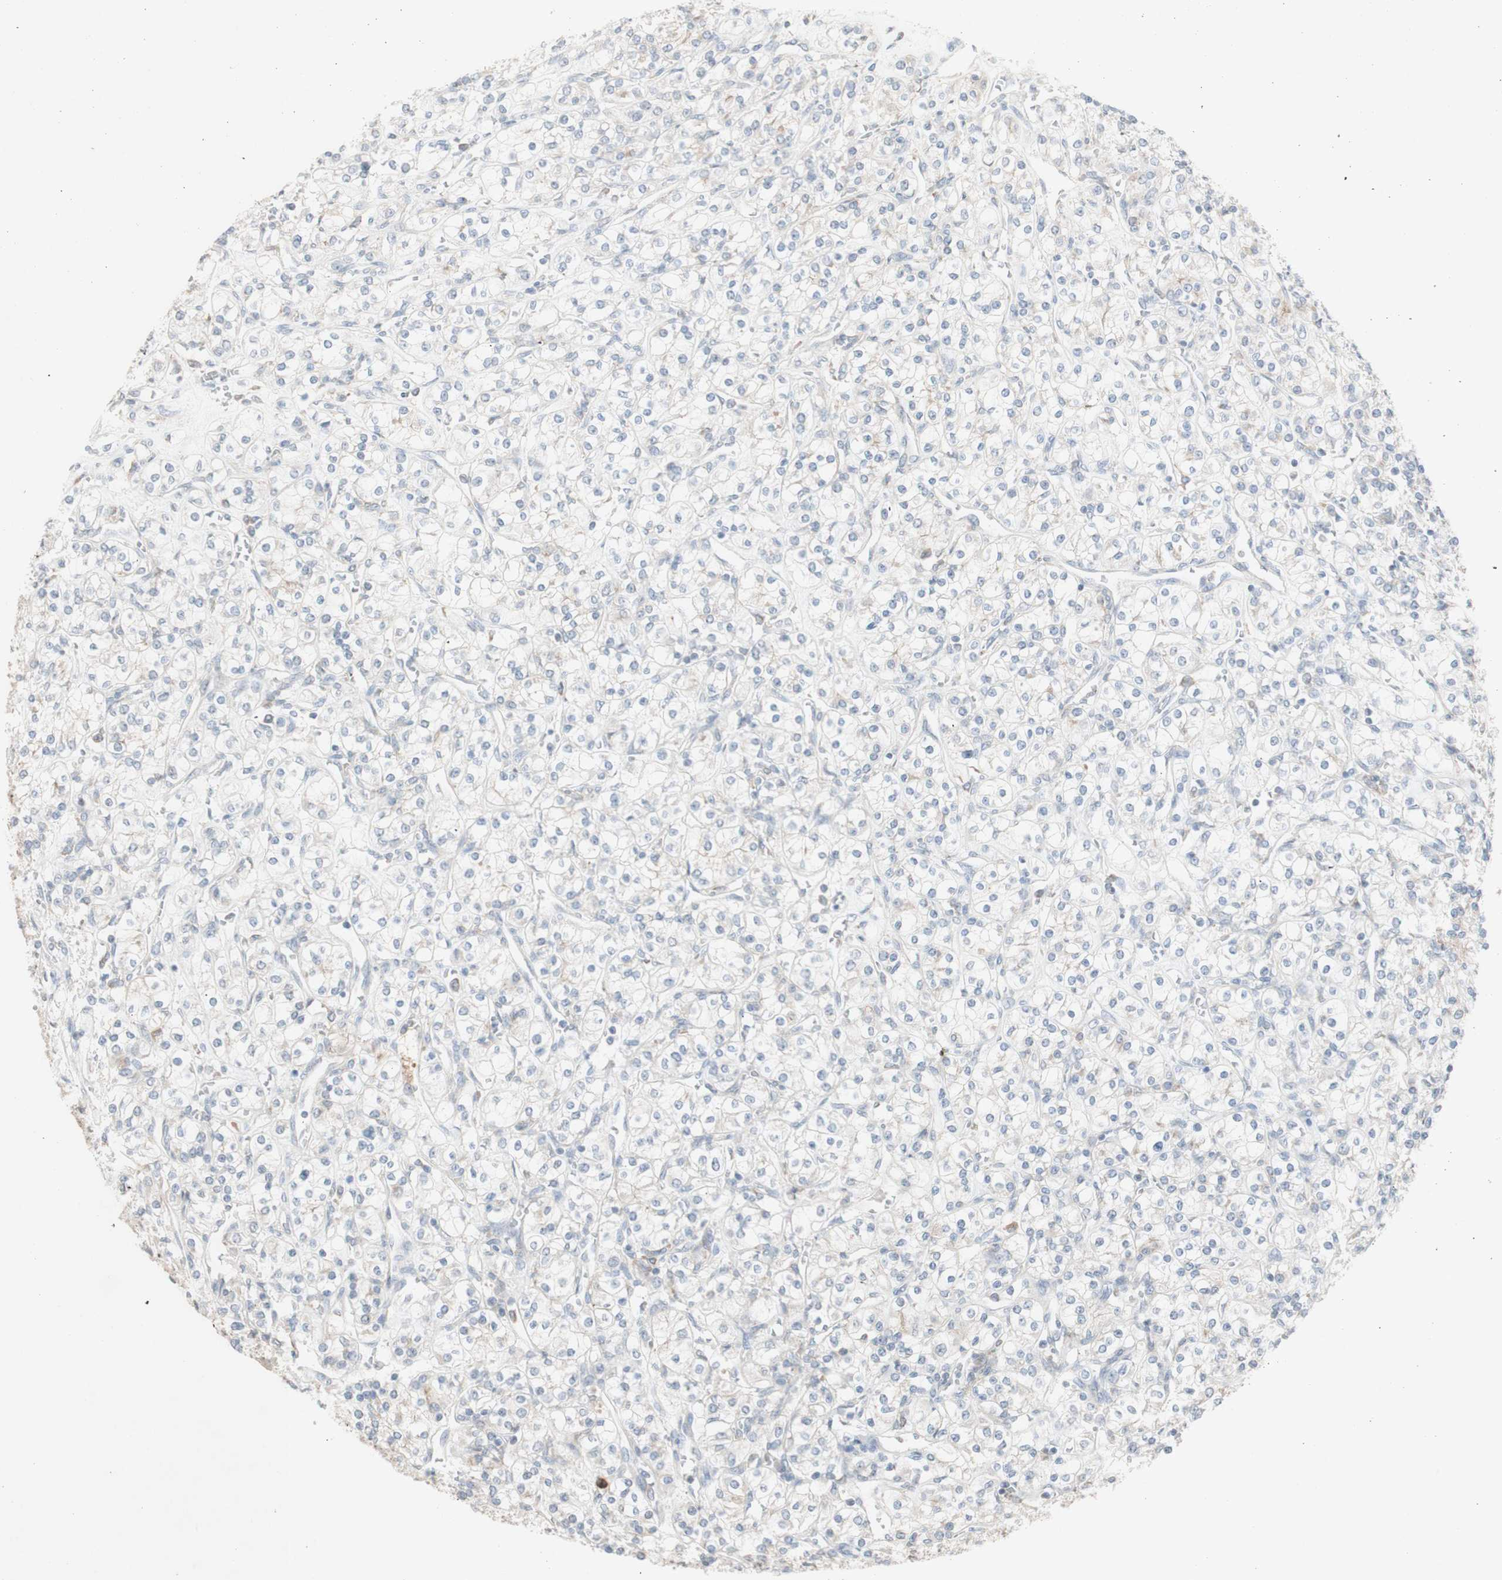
{"staining": {"intensity": "negative", "quantity": "none", "location": "none"}, "tissue": "renal cancer", "cell_type": "Tumor cells", "image_type": "cancer", "snomed": [{"axis": "morphology", "description": "Adenocarcinoma, NOS"}, {"axis": "topography", "description": "Kidney"}], "caption": "This is an immunohistochemistry image of human renal cancer (adenocarcinoma). There is no positivity in tumor cells.", "gene": "ATP6V1B1", "patient": {"sex": "male", "age": 77}}